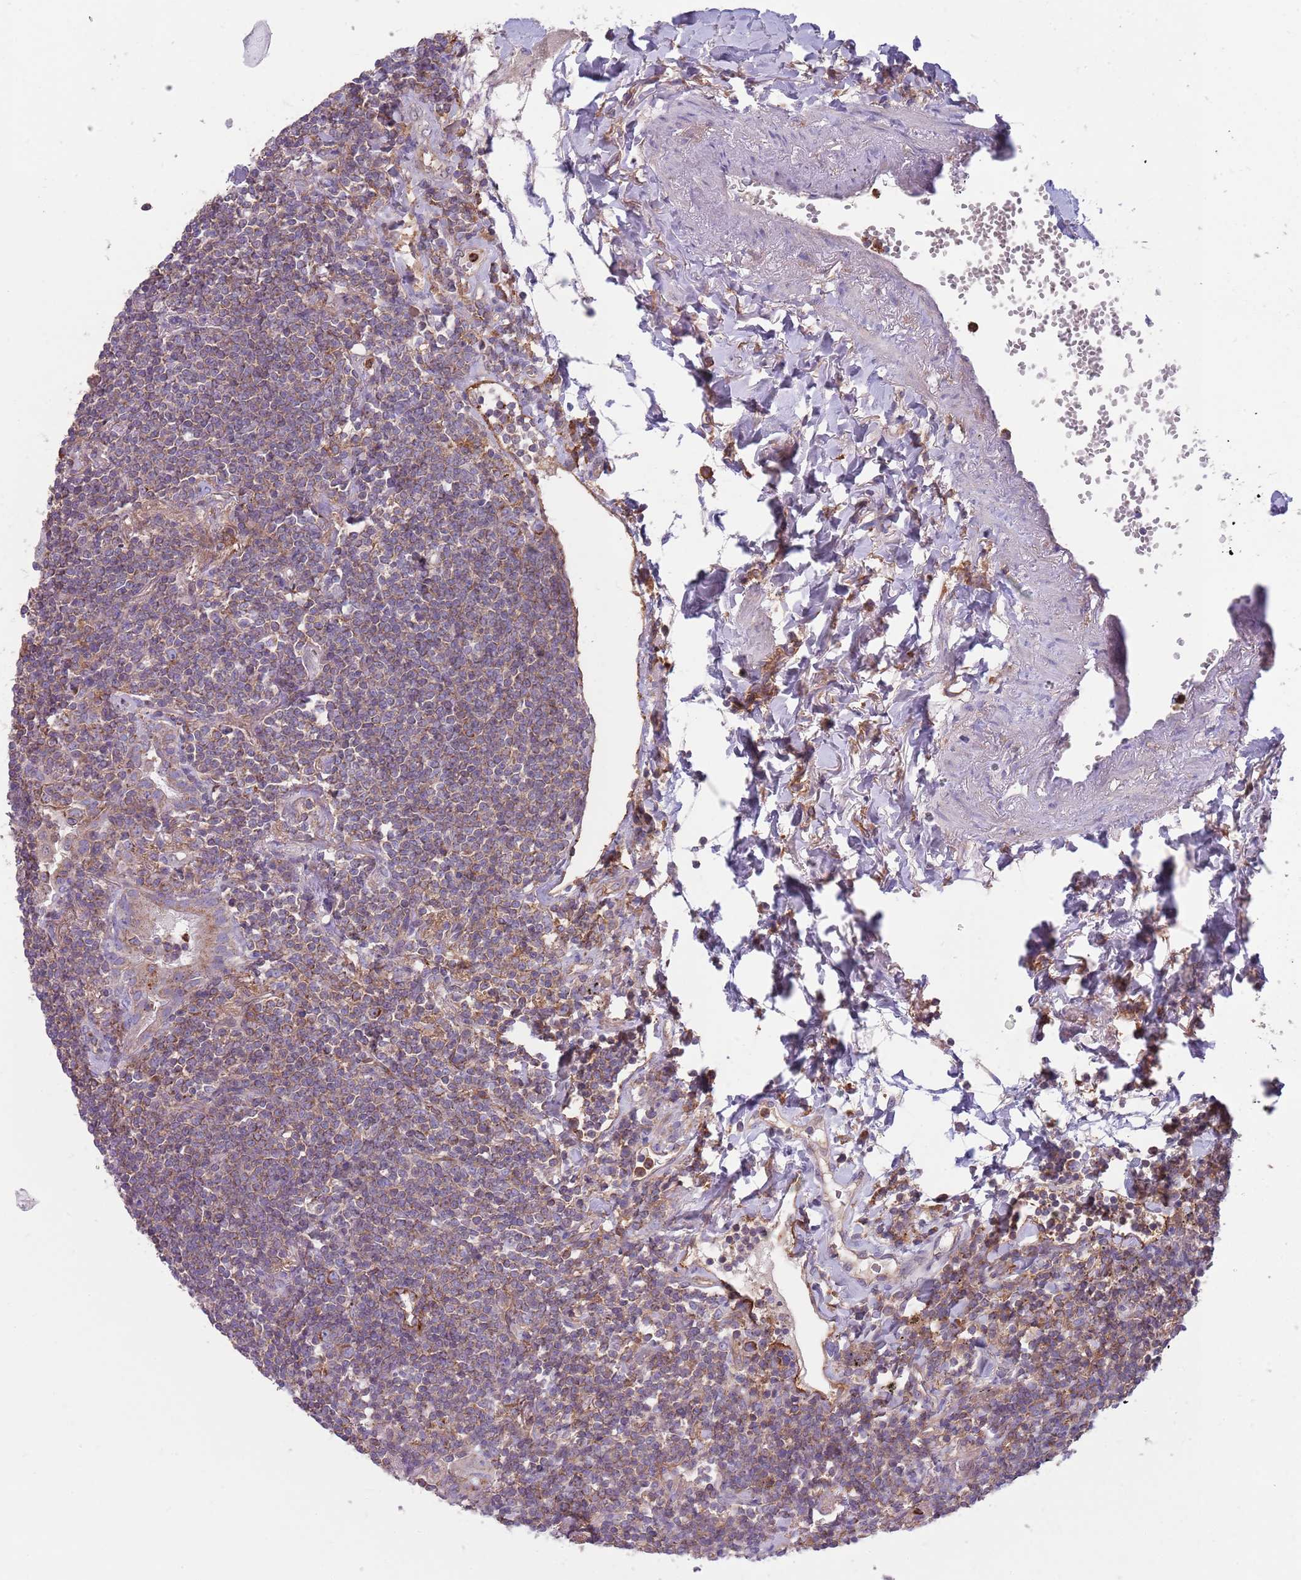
{"staining": {"intensity": "moderate", "quantity": ">75%", "location": "cytoplasmic/membranous"}, "tissue": "lymphoma", "cell_type": "Tumor cells", "image_type": "cancer", "snomed": [{"axis": "morphology", "description": "Malignant lymphoma, non-Hodgkin's type, Low grade"}, {"axis": "topography", "description": "Lung"}], "caption": "Low-grade malignant lymphoma, non-Hodgkin's type was stained to show a protein in brown. There is medium levels of moderate cytoplasmic/membranous expression in approximately >75% of tumor cells. The staining is performed using DAB (3,3'-diaminobenzidine) brown chromogen to label protein expression. The nuclei are counter-stained blue using hematoxylin.", "gene": "DDT", "patient": {"sex": "female", "age": 71}}